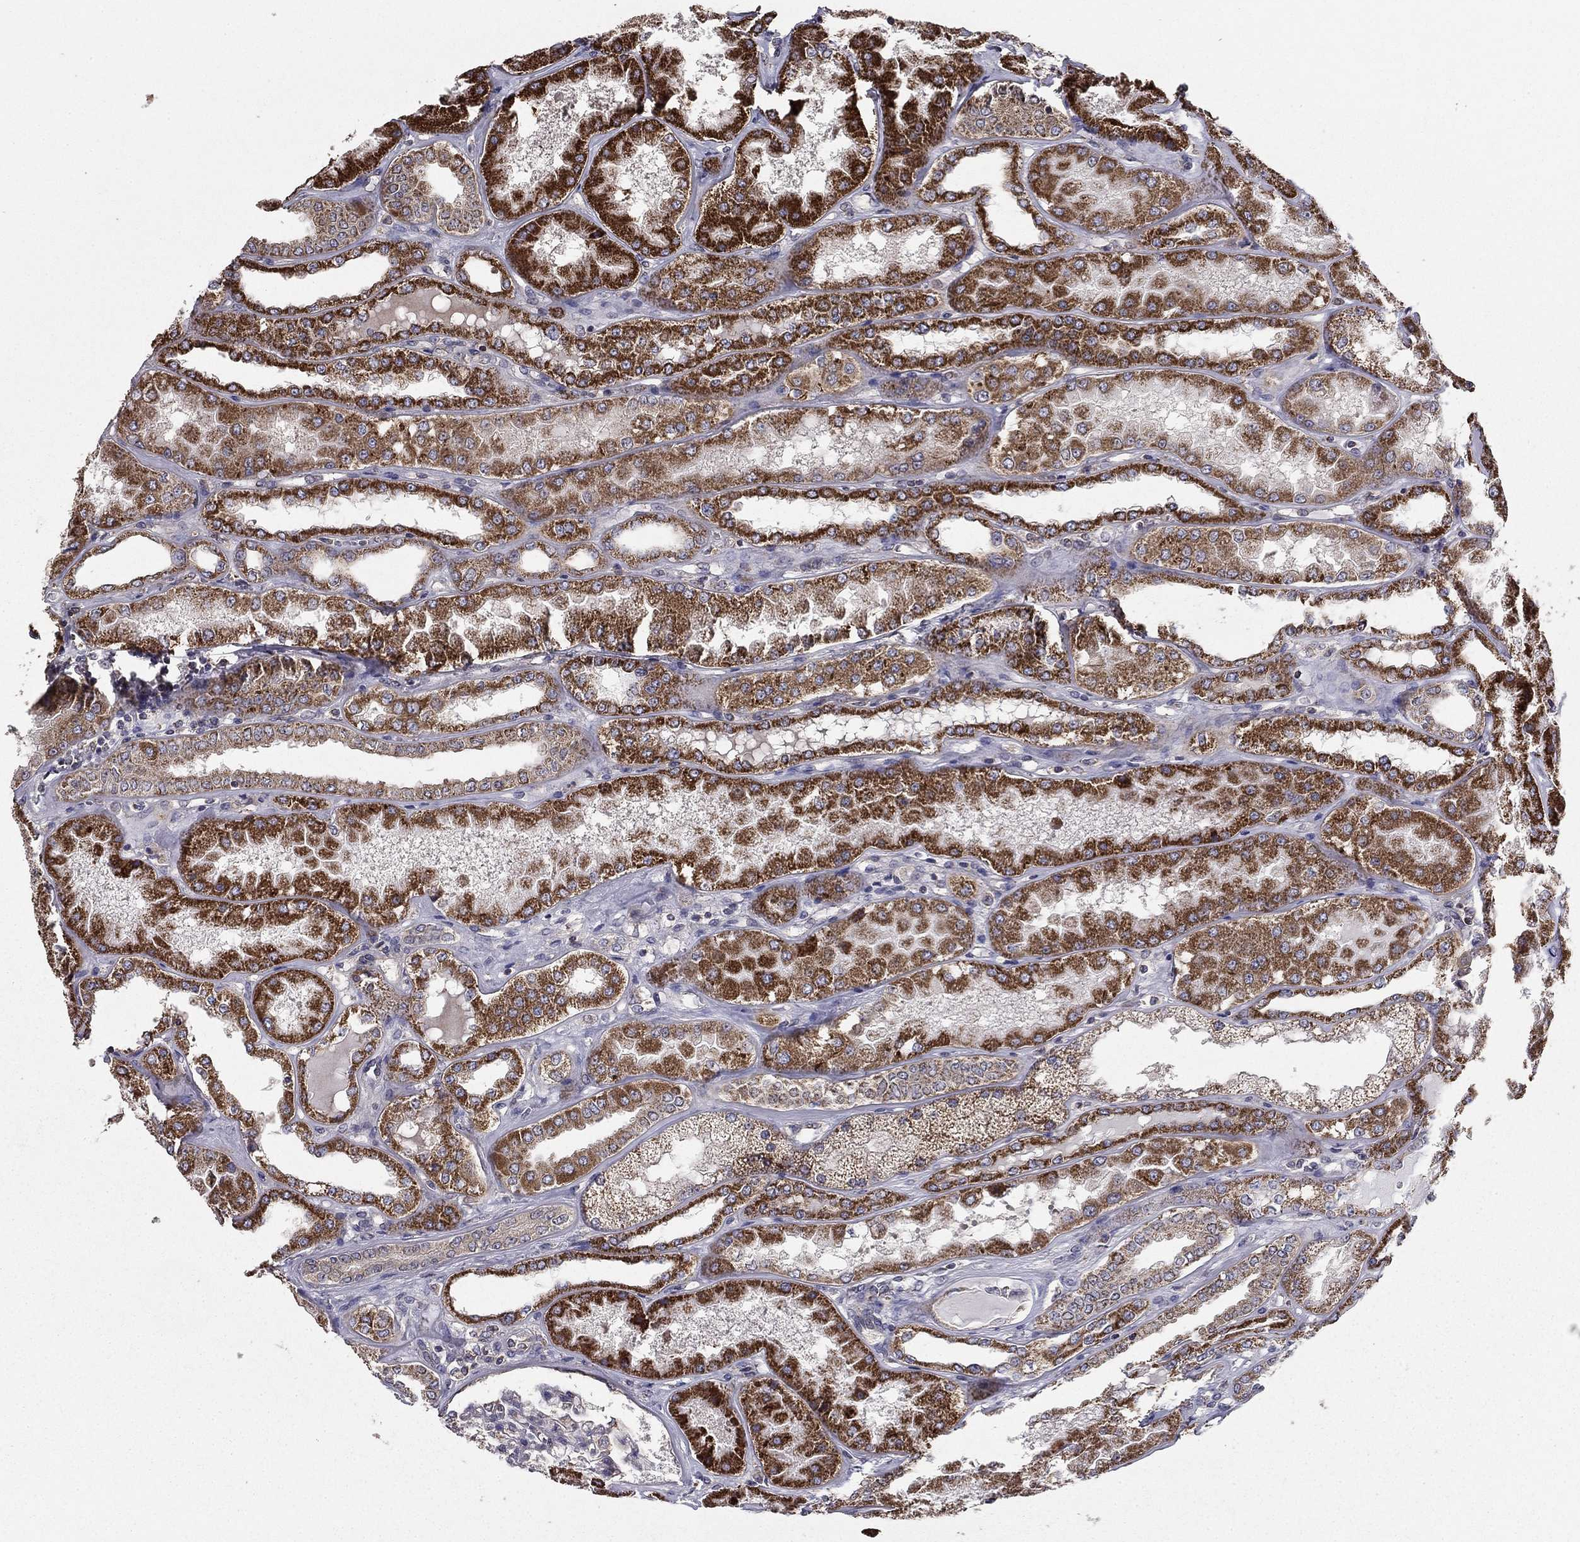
{"staining": {"intensity": "negative", "quantity": "none", "location": "none"}, "tissue": "kidney", "cell_type": "Cells in glomeruli", "image_type": "normal", "snomed": [{"axis": "morphology", "description": "Normal tissue, NOS"}, {"axis": "topography", "description": "Kidney"}], "caption": "Kidney stained for a protein using immunohistochemistry (IHC) shows no expression cells in glomeruli.", "gene": "NKIRAS1", "patient": {"sex": "female", "age": 56}}